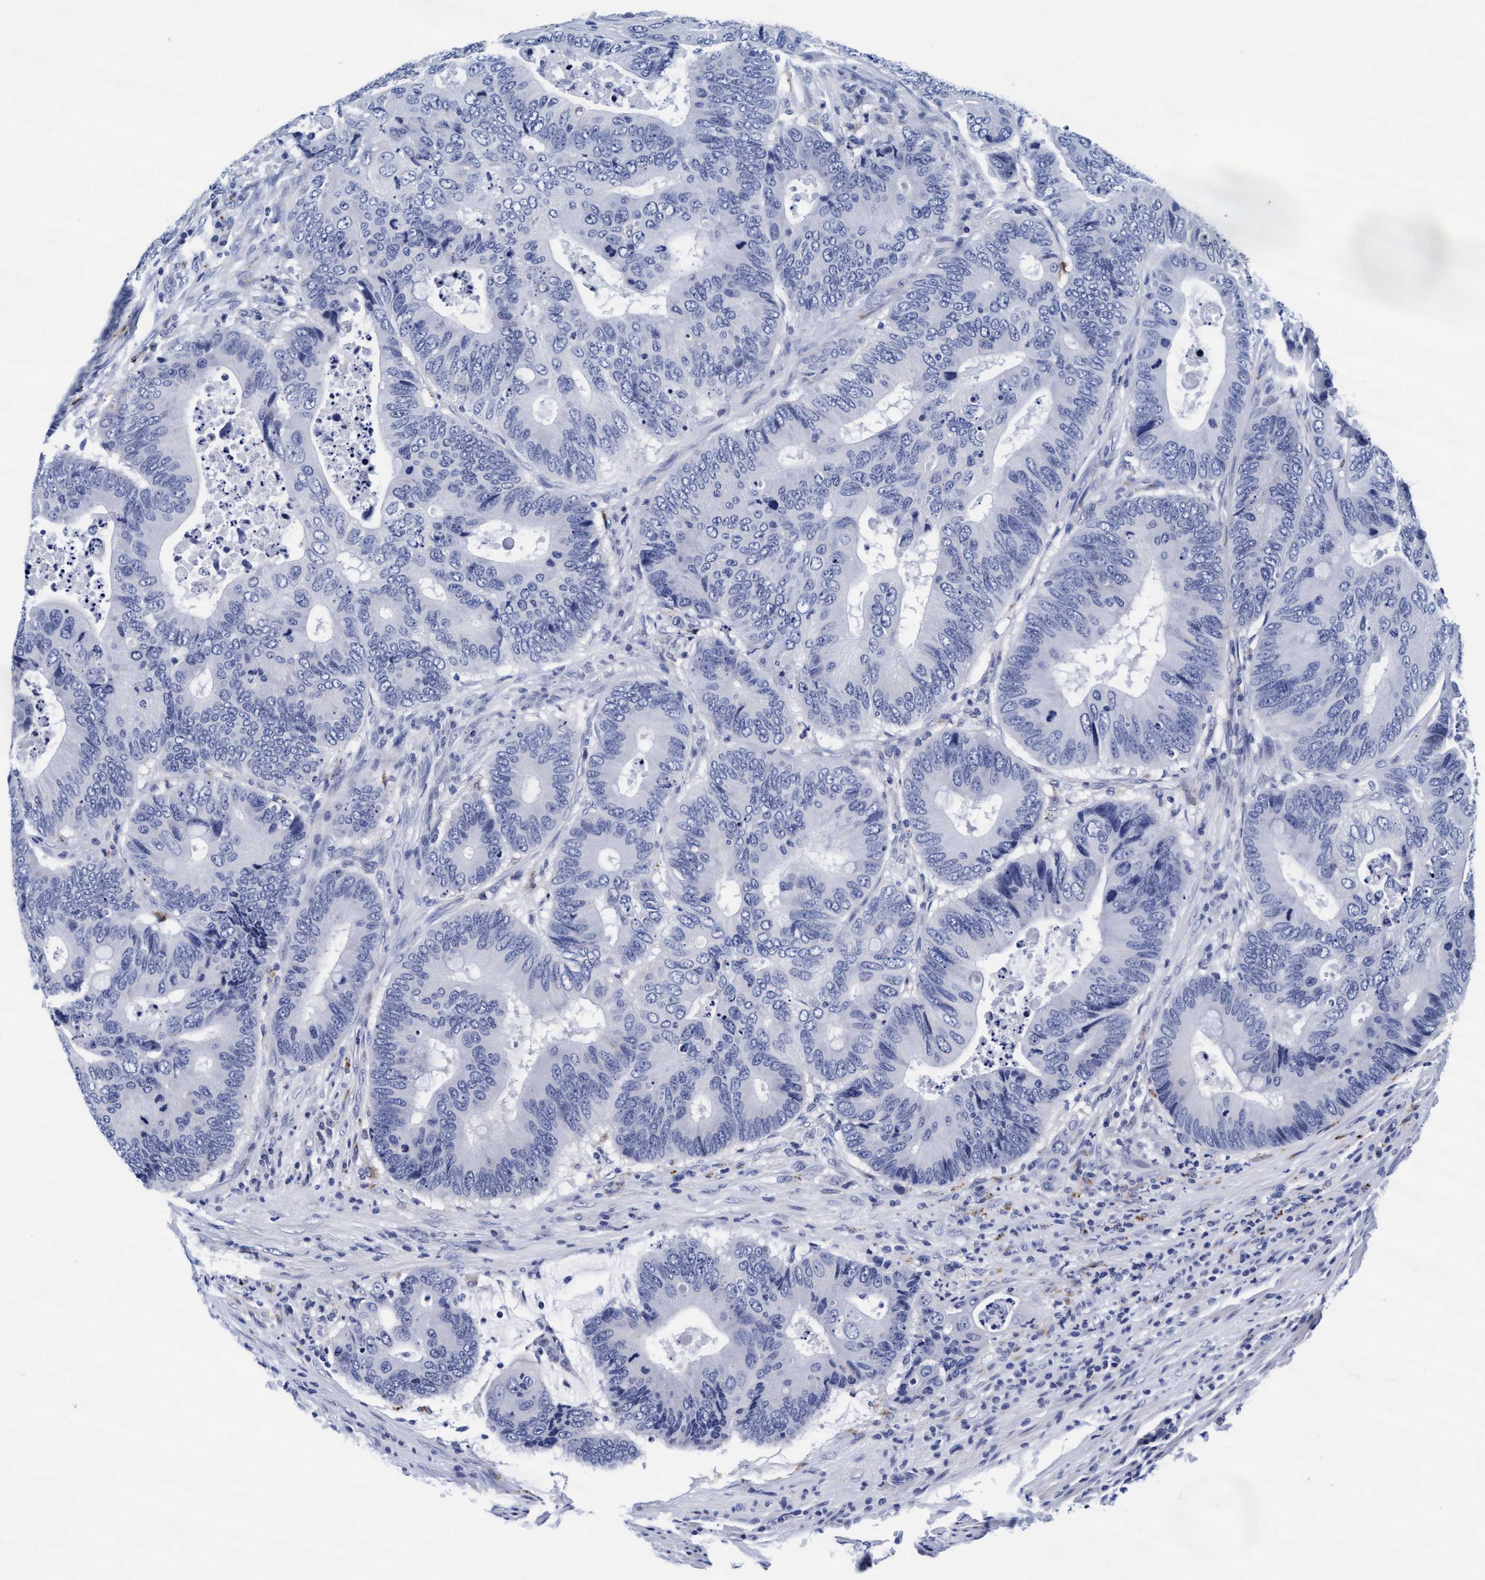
{"staining": {"intensity": "negative", "quantity": "none", "location": "none"}, "tissue": "colorectal cancer", "cell_type": "Tumor cells", "image_type": "cancer", "snomed": [{"axis": "morphology", "description": "Adenocarcinoma, NOS"}, {"axis": "topography", "description": "Colon"}], "caption": "Tumor cells show no significant protein staining in colorectal adenocarcinoma.", "gene": "ARSG", "patient": {"sex": "male", "age": 71}}